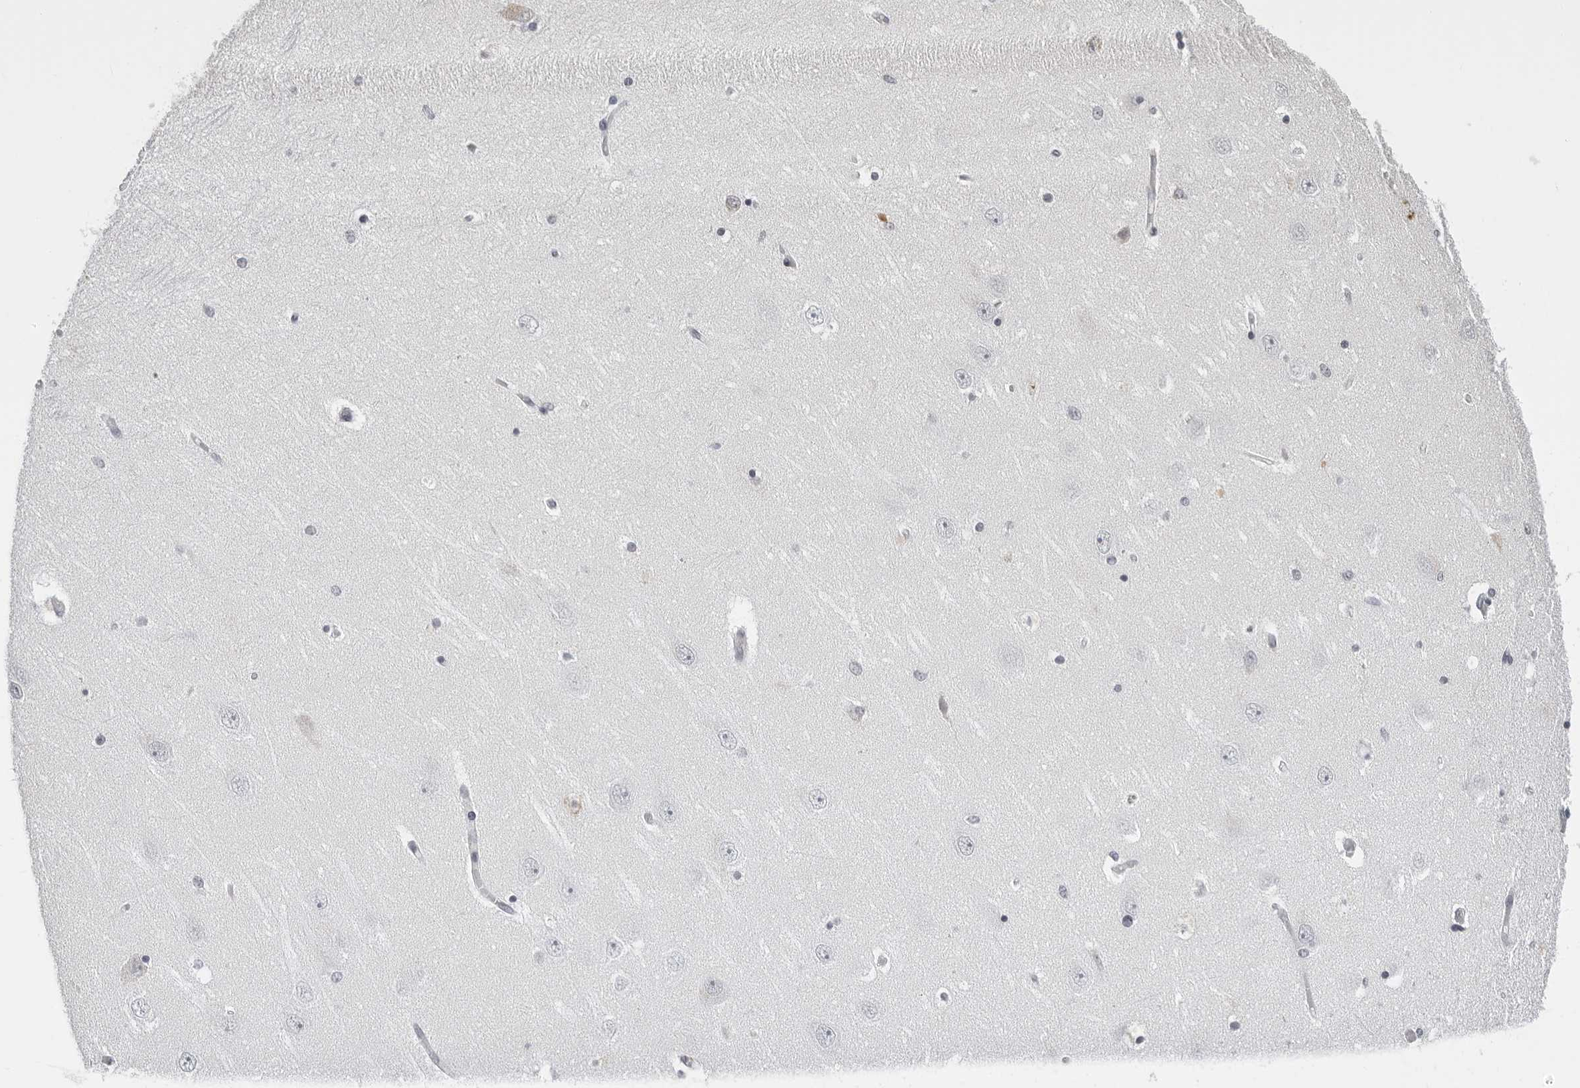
{"staining": {"intensity": "negative", "quantity": "none", "location": "none"}, "tissue": "hippocampus", "cell_type": "Glial cells", "image_type": "normal", "snomed": [{"axis": "morphology", "description": "Normal tissue, NOS"}, {"axis": "topography", "description": "Hippocampus"}], "caption": "Human hippocampus stained for a protein using immunohistochemistry reveals no staining in glial cells.", "gene": "FLG2", "patient": {"sex": "female", "age": 54}}